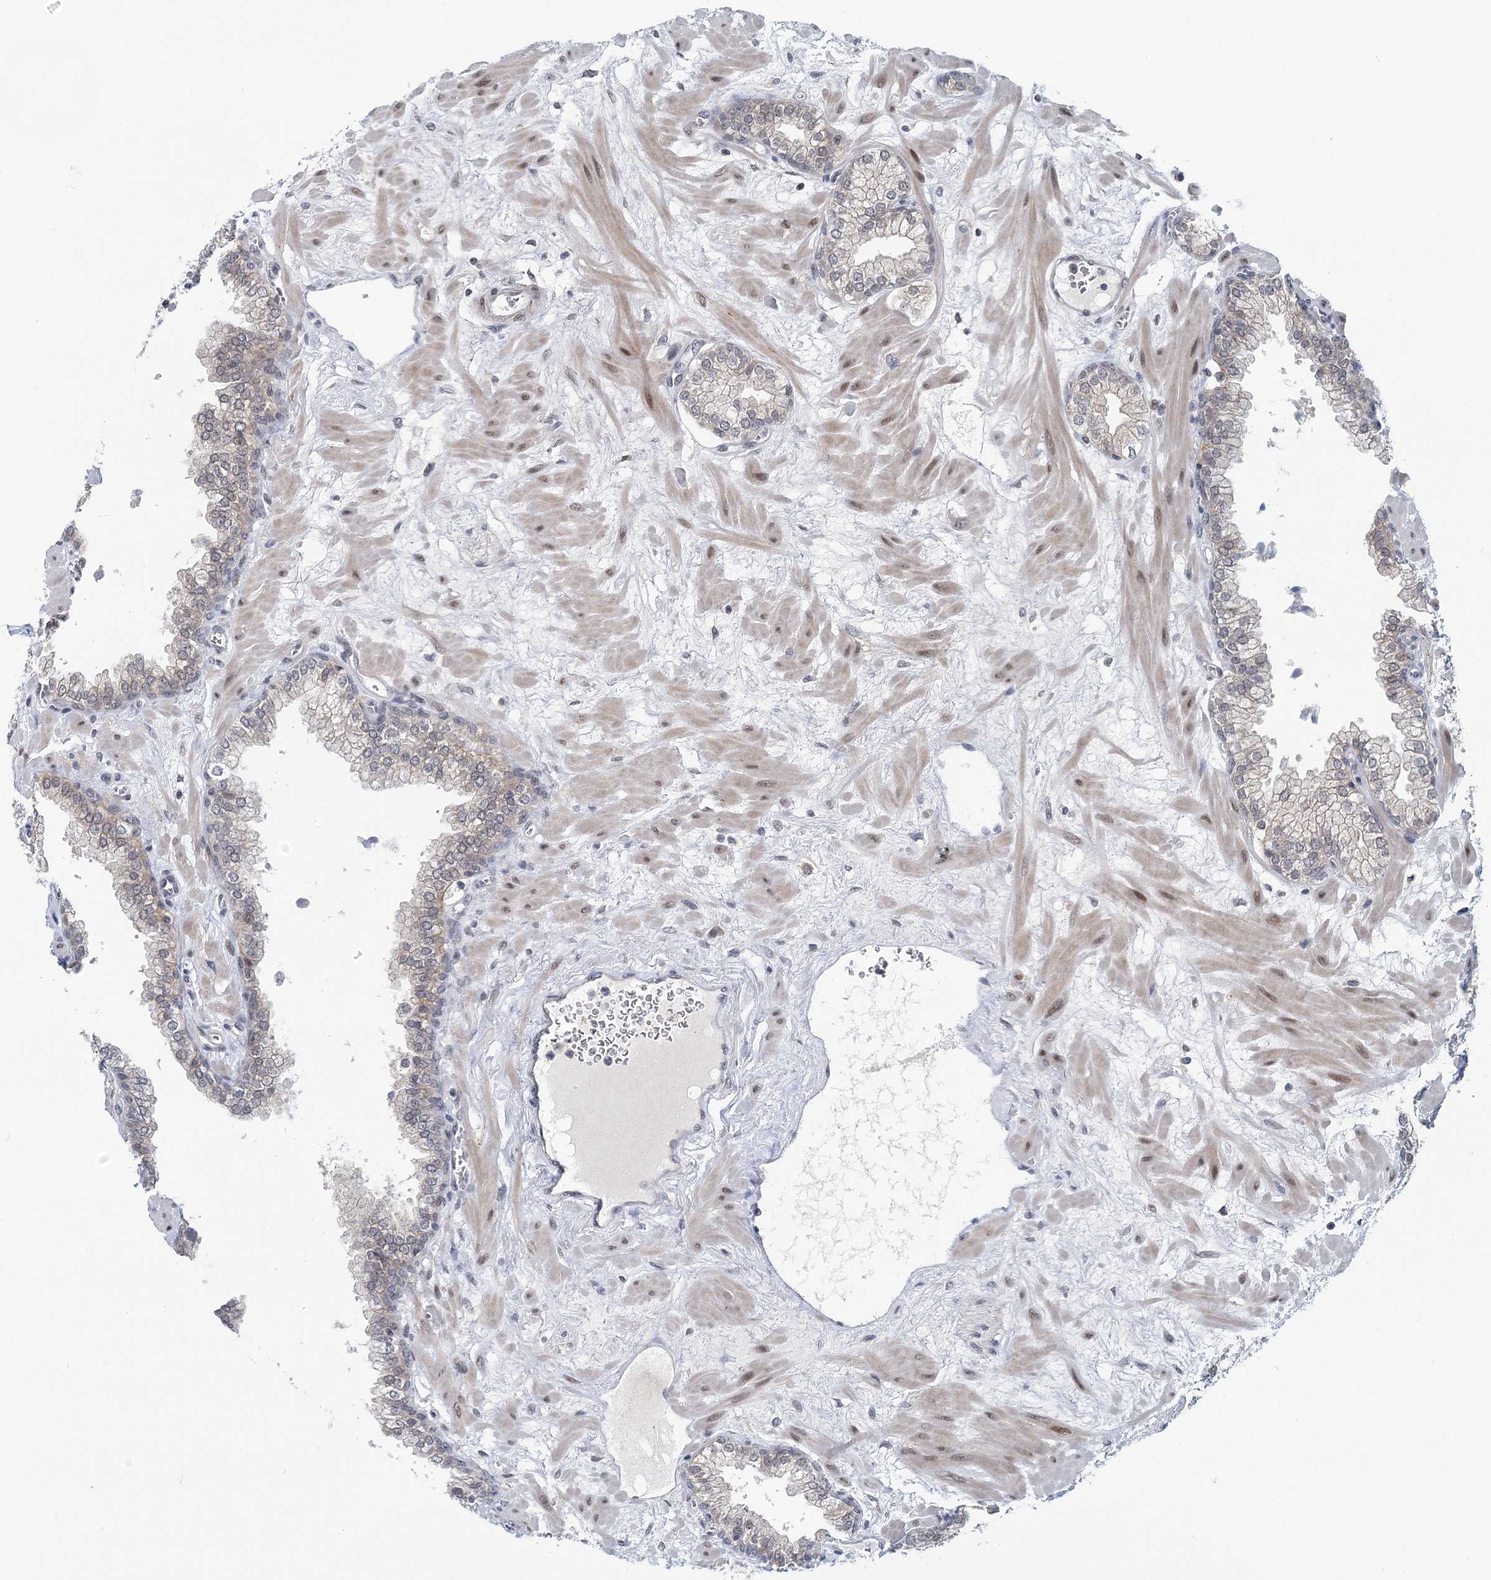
{"staining": {"intensity": "weak", "quantity": "<25%", "location": "nuclear"}, "tissue": "prostate", "cell_type": "Glandular cells", "image_type": "normal", "snomed": [{"axis": "morphology", "description": "Normal tissue, NOS"}, {"axis": "morphology", "description": "Urothelial carcinoma, Low grade"}, {"axis": "topography", "description": "Urinary bladder"}, {"axis": "topography", "description": "Prostate"}], "caption": "Human prostate stained for a protein using immunohistochemistry (IHC) exhibits no staining in glandular cells.", "gene": "HYCC2", "patient": {"sex": "male", "age": 60}}